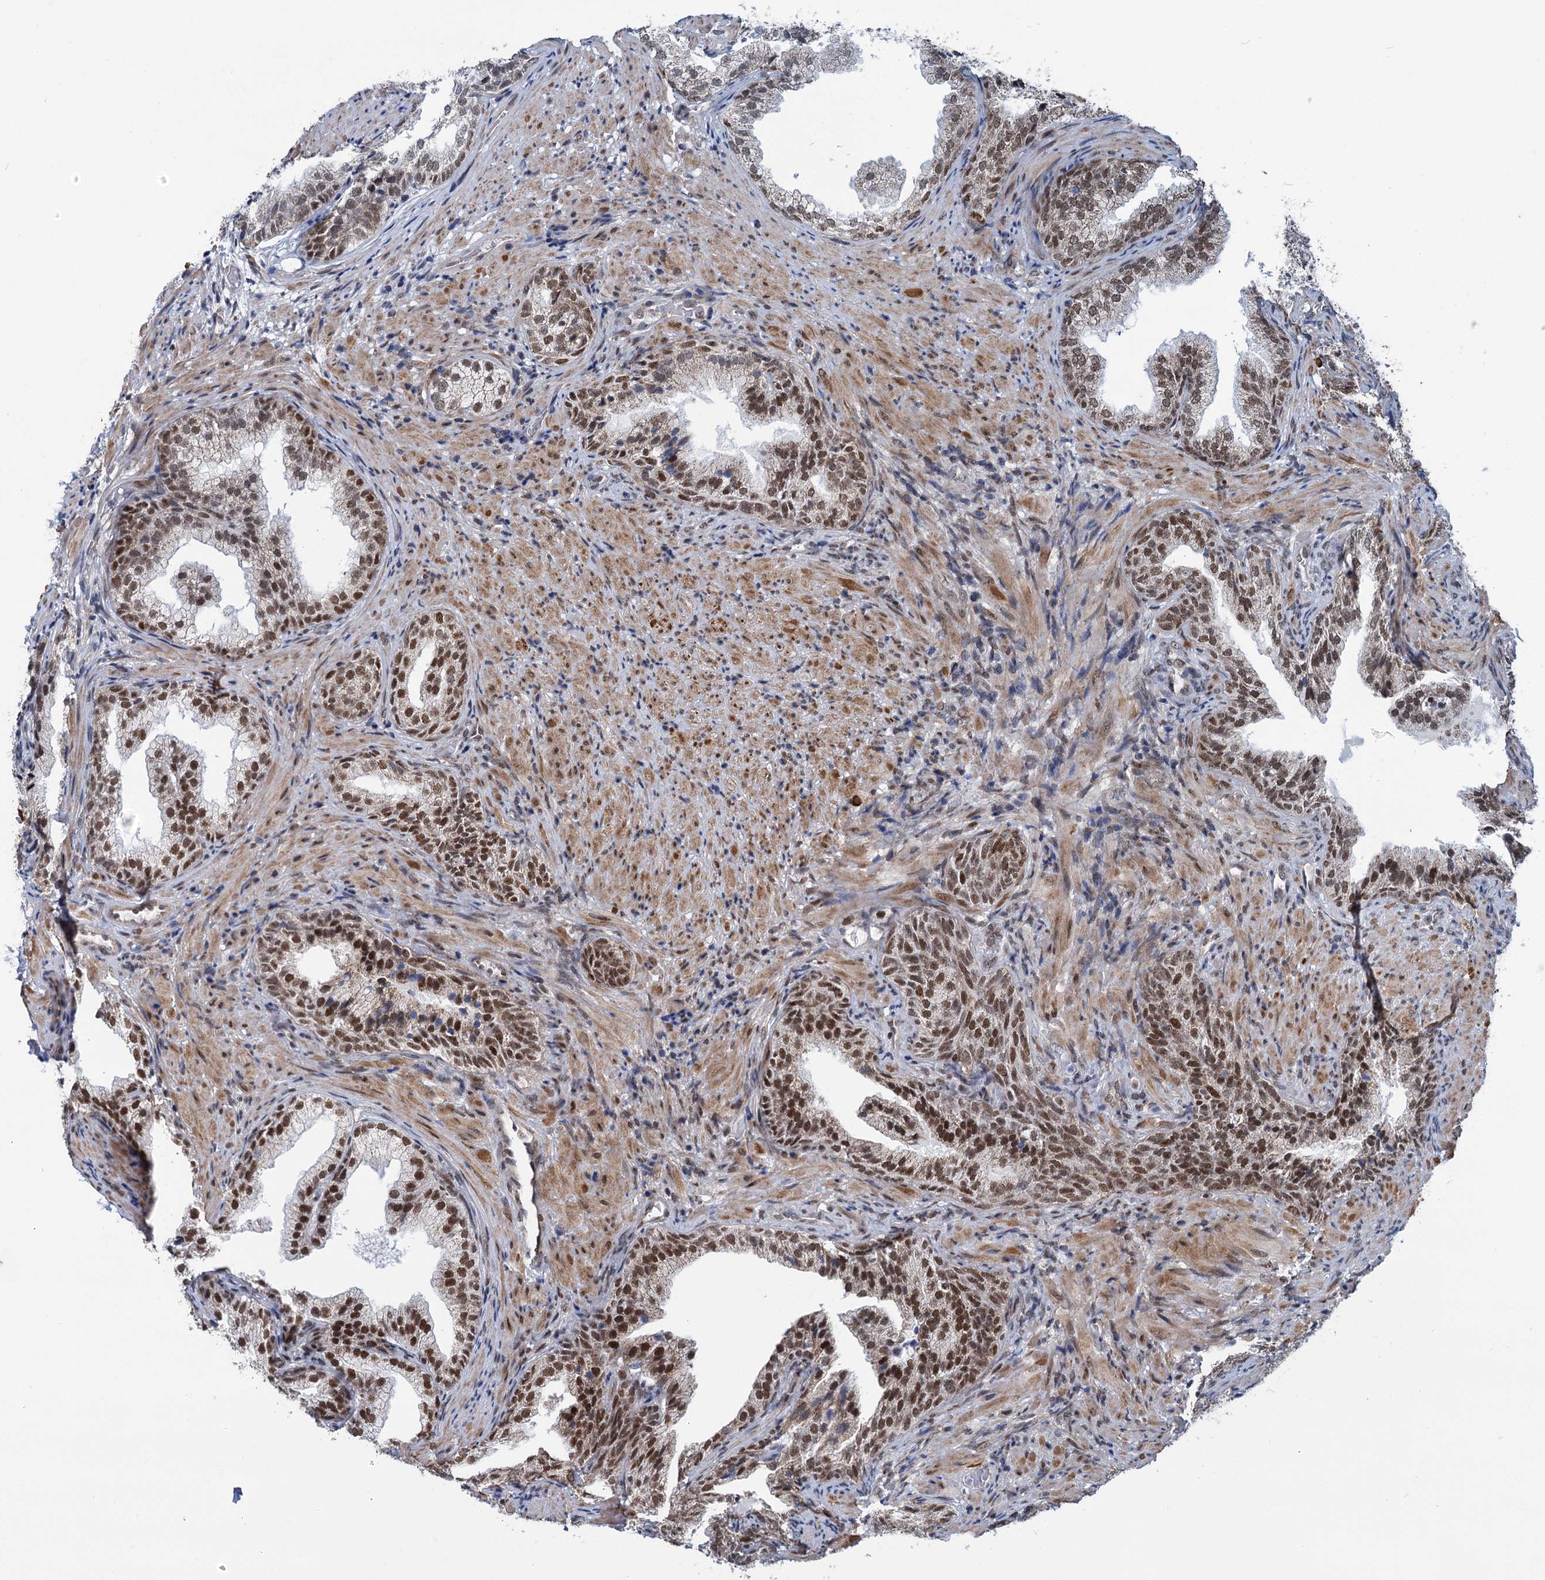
{"staining": {"intensity": "strong", "quantity": "25%-75%", "location": "cytoplasmic/membranous,nuclear"}, "tissue": "prostate", "cell_type": "Glandular cells", "image_type": "normal", "snomed": [{"axis": "morphology", "description": "Normal tissue, NOS"}, {"axis": "topography", "description": "Prostate"}], "caption": "Human prostate stained for a protein (brown) demonstrates strong cytoplasmic/membranous,nuclear positive staining in about 25%-75% of glandular cells.", "gene": "MORN3", "patient": {"sex": "male", "age": 76}}